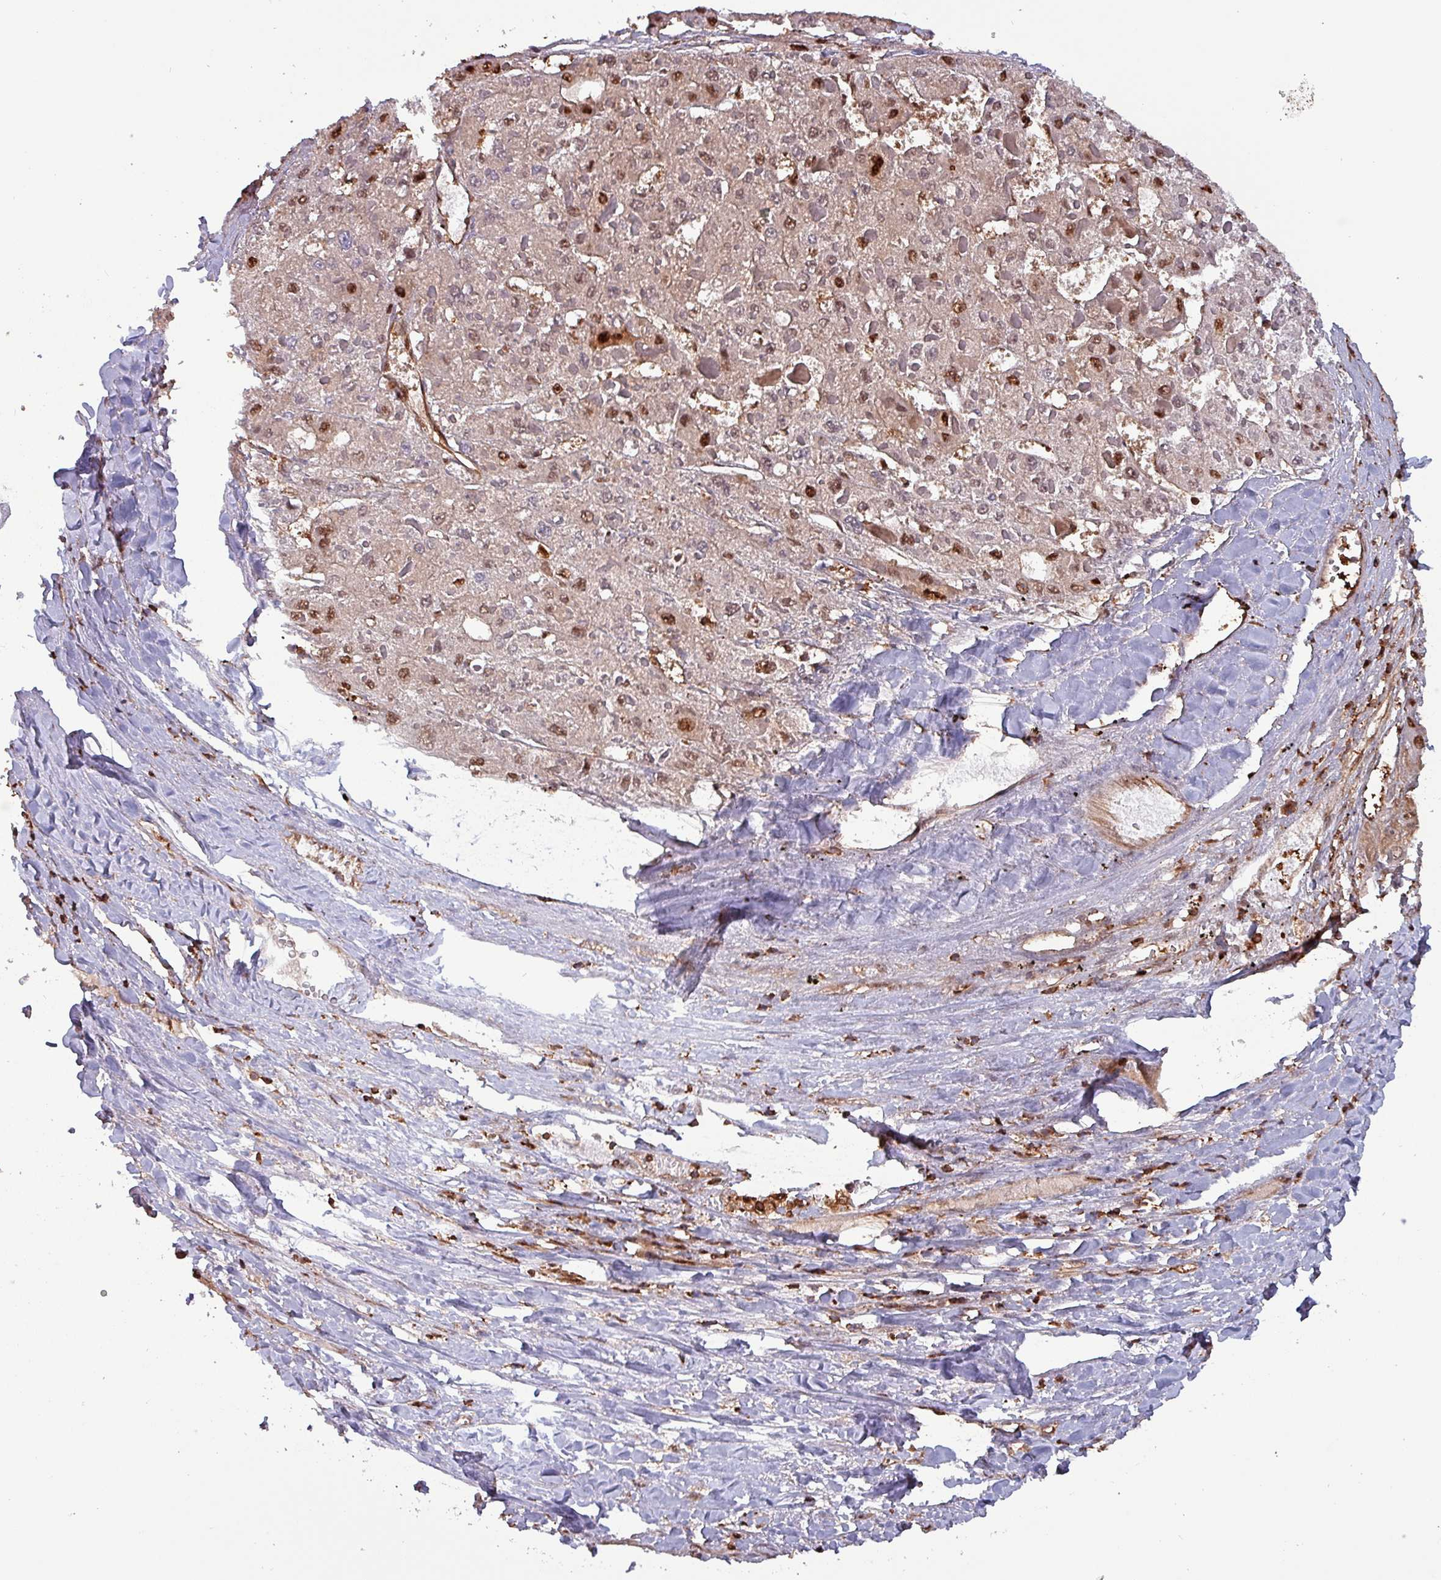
{"staining": {"intensity": "moderate", "quantity": "25%-75%", "location": "nuclear"}, "tissue": "liver cancer", "cell_type": "Tumor cells", "image_type": "cancer", "snomed": [{"axis": "morphology", "description": "Carcinoma, Hepatocellular, NOS"}, {"axis": "topography", "description": "Liver"}], "caption": "A brown stain labels moderate nuclear positivity of a protein in liver cancer (hepatocellular carcinoma) tumor cells.", "gene": "PSMB8", "patient": {"sex": "female", "age": 73}}